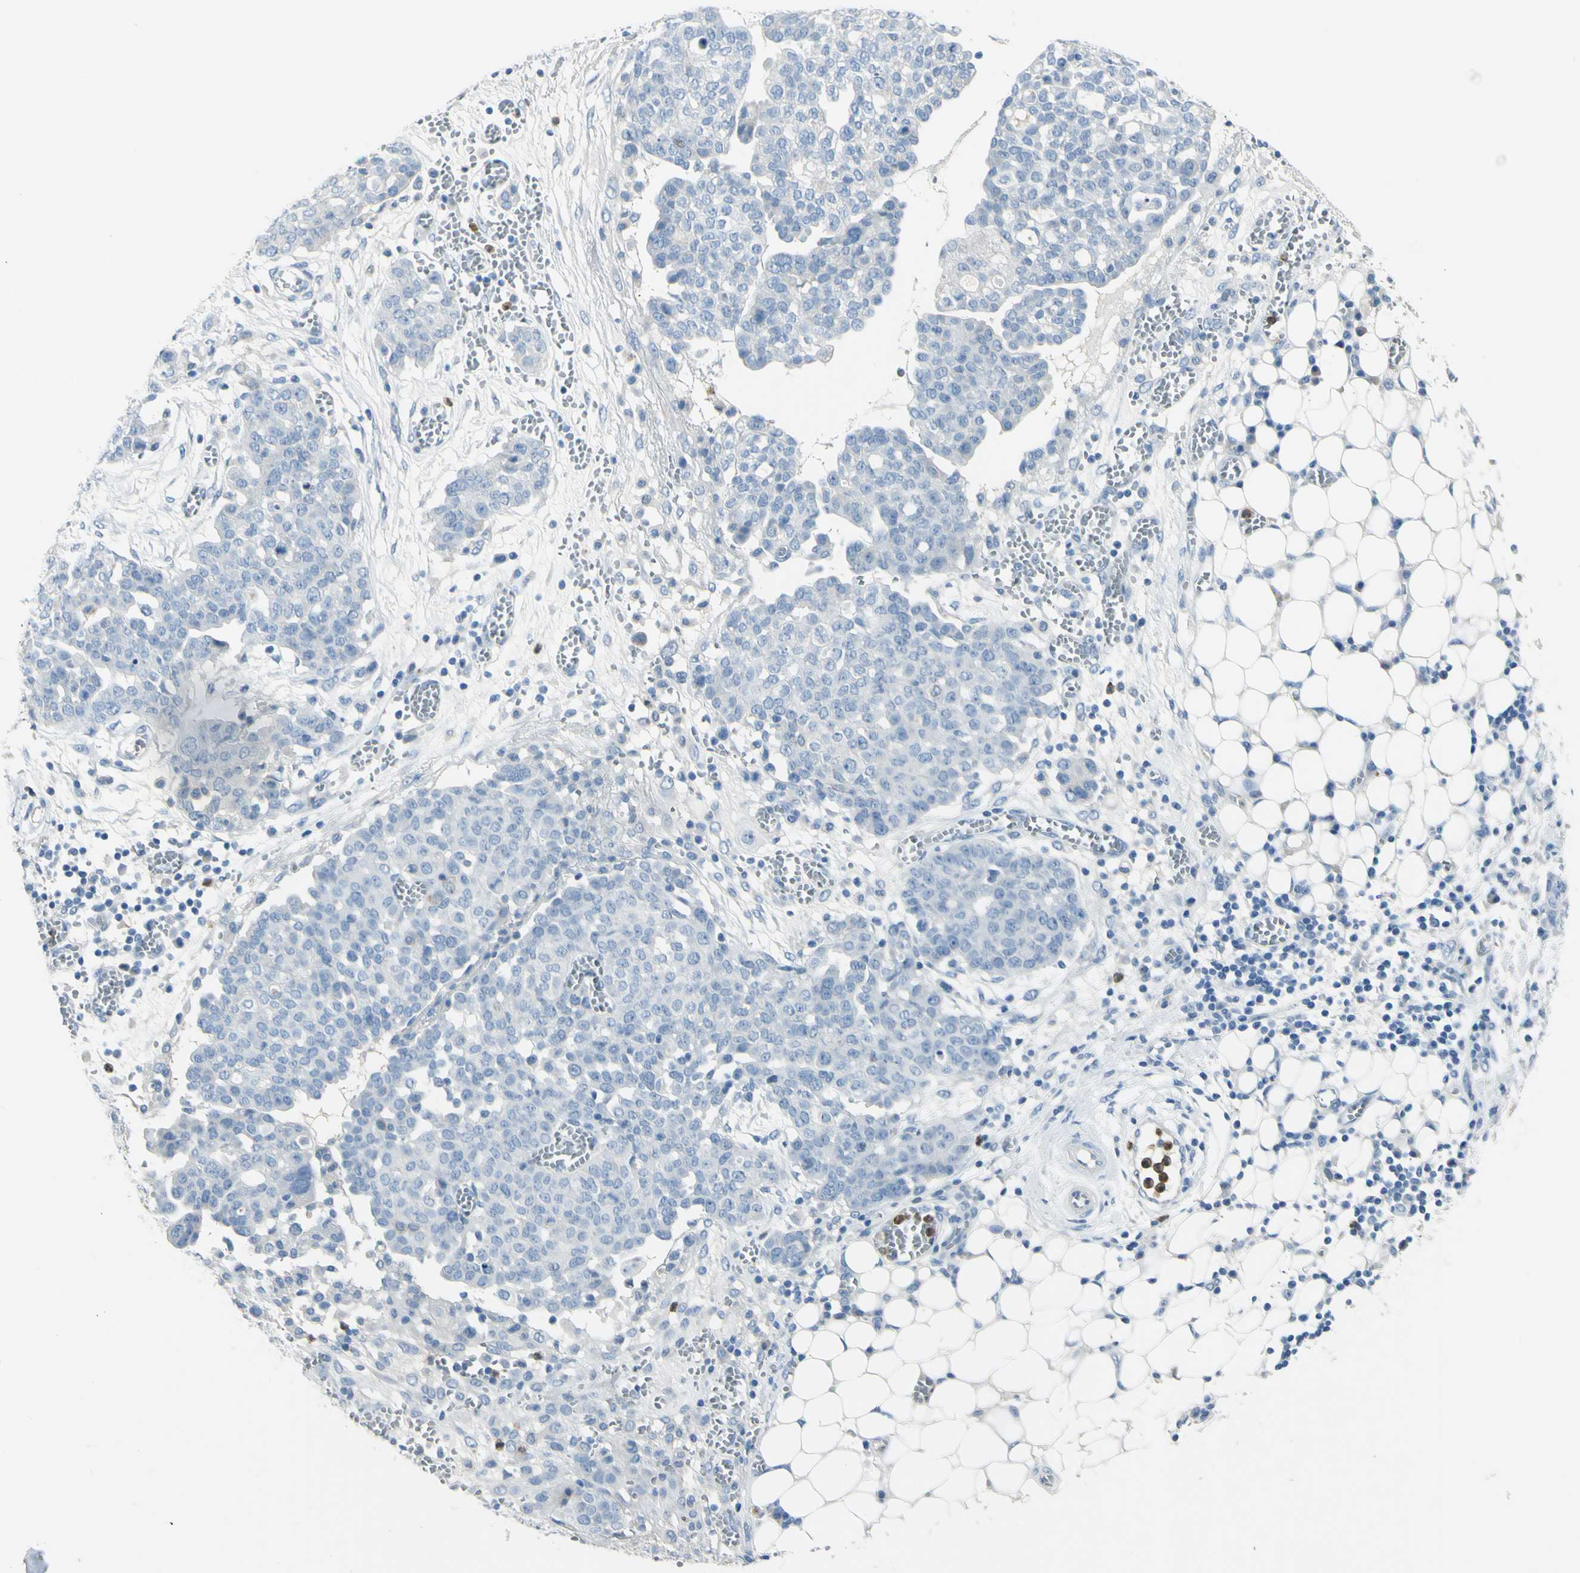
{"staining": {"intensity": "negative", "quantity": "none", "location": "none"}, "tissue": "ovarian cancer", "cell_type": "Tumor cells", "image_type": "cancer", "snomed": [{"axis": "morphology", "description": "Cystadenocarcinoma, serous, NOS"}, {"axis": "topography", "description": "Soft tissue"}, {"axis": "topography", "description": "Ovary"}], "caption": "Immunohistochemistry (IHC) micrograph of neoplastic tissue: human ovarian cancer (serous cystadenocarcinoma) stained with DAB (3,3'-diaminobenzidine) reveals no significant protein positivity in tumor cells.", "gene": "ZNF557", "patient": {"sex": "female", "age": 57}}